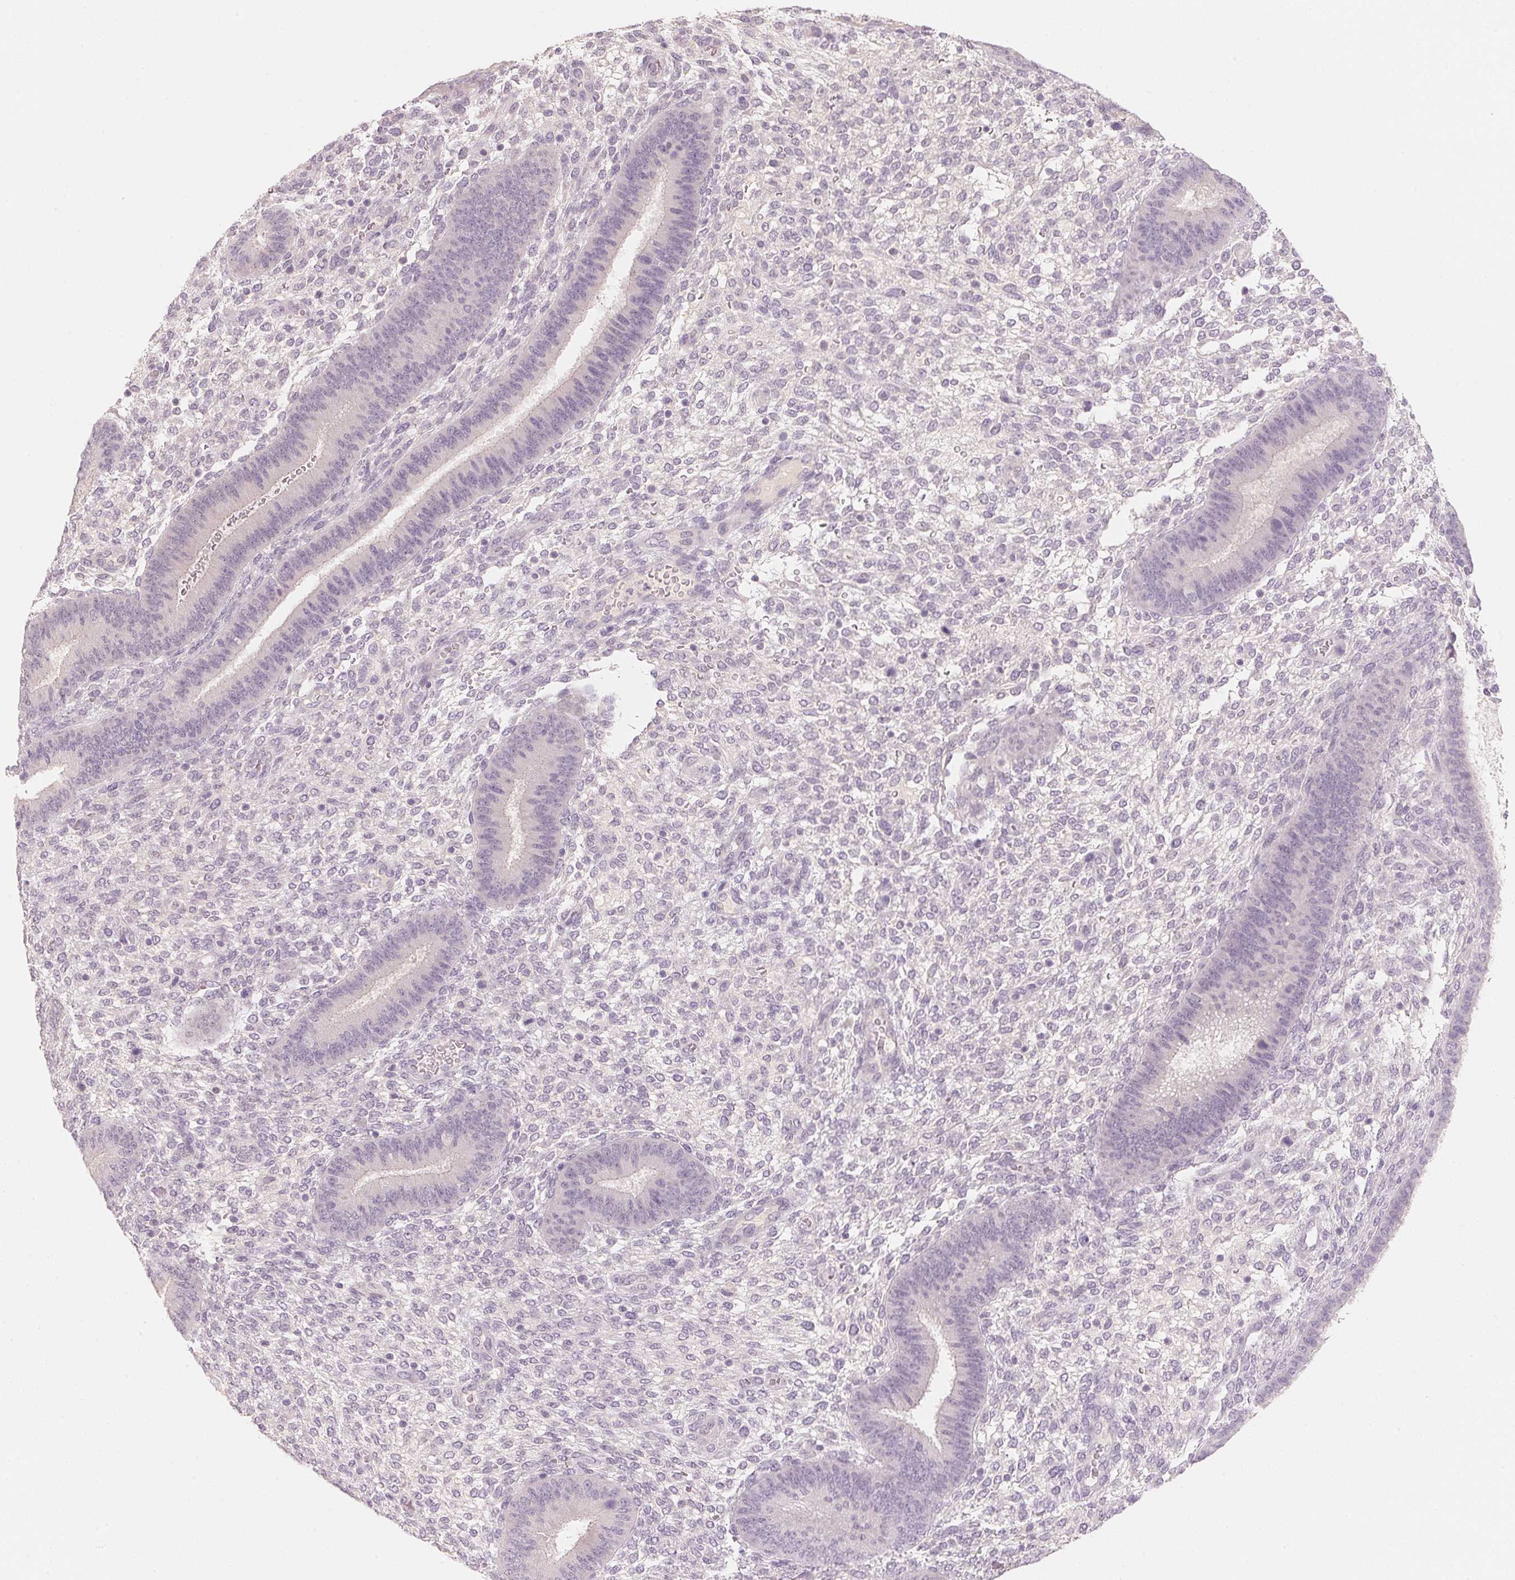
{"staining": {"intensity": "negative", "quantity": "none", "location": "none"}, "tissue": "endometrium", "cell_type": "Cells in endometrial stroma", "image_type": "normal", "snomed": [{"axis": "morphology", "description": "Normal tissue, NOS"}, {"axis": "topography", "description": "Endometrium"}], "caption": "The histopathology image reveals no significant positivity in cells in endometrial stroma of endometrium. The staining is performed using DAB brown chromogen with nuclei counter-stained in using hematoxylin.", "gene": "MCOLN3", "patient": {"sex": "female", "age": 39}}